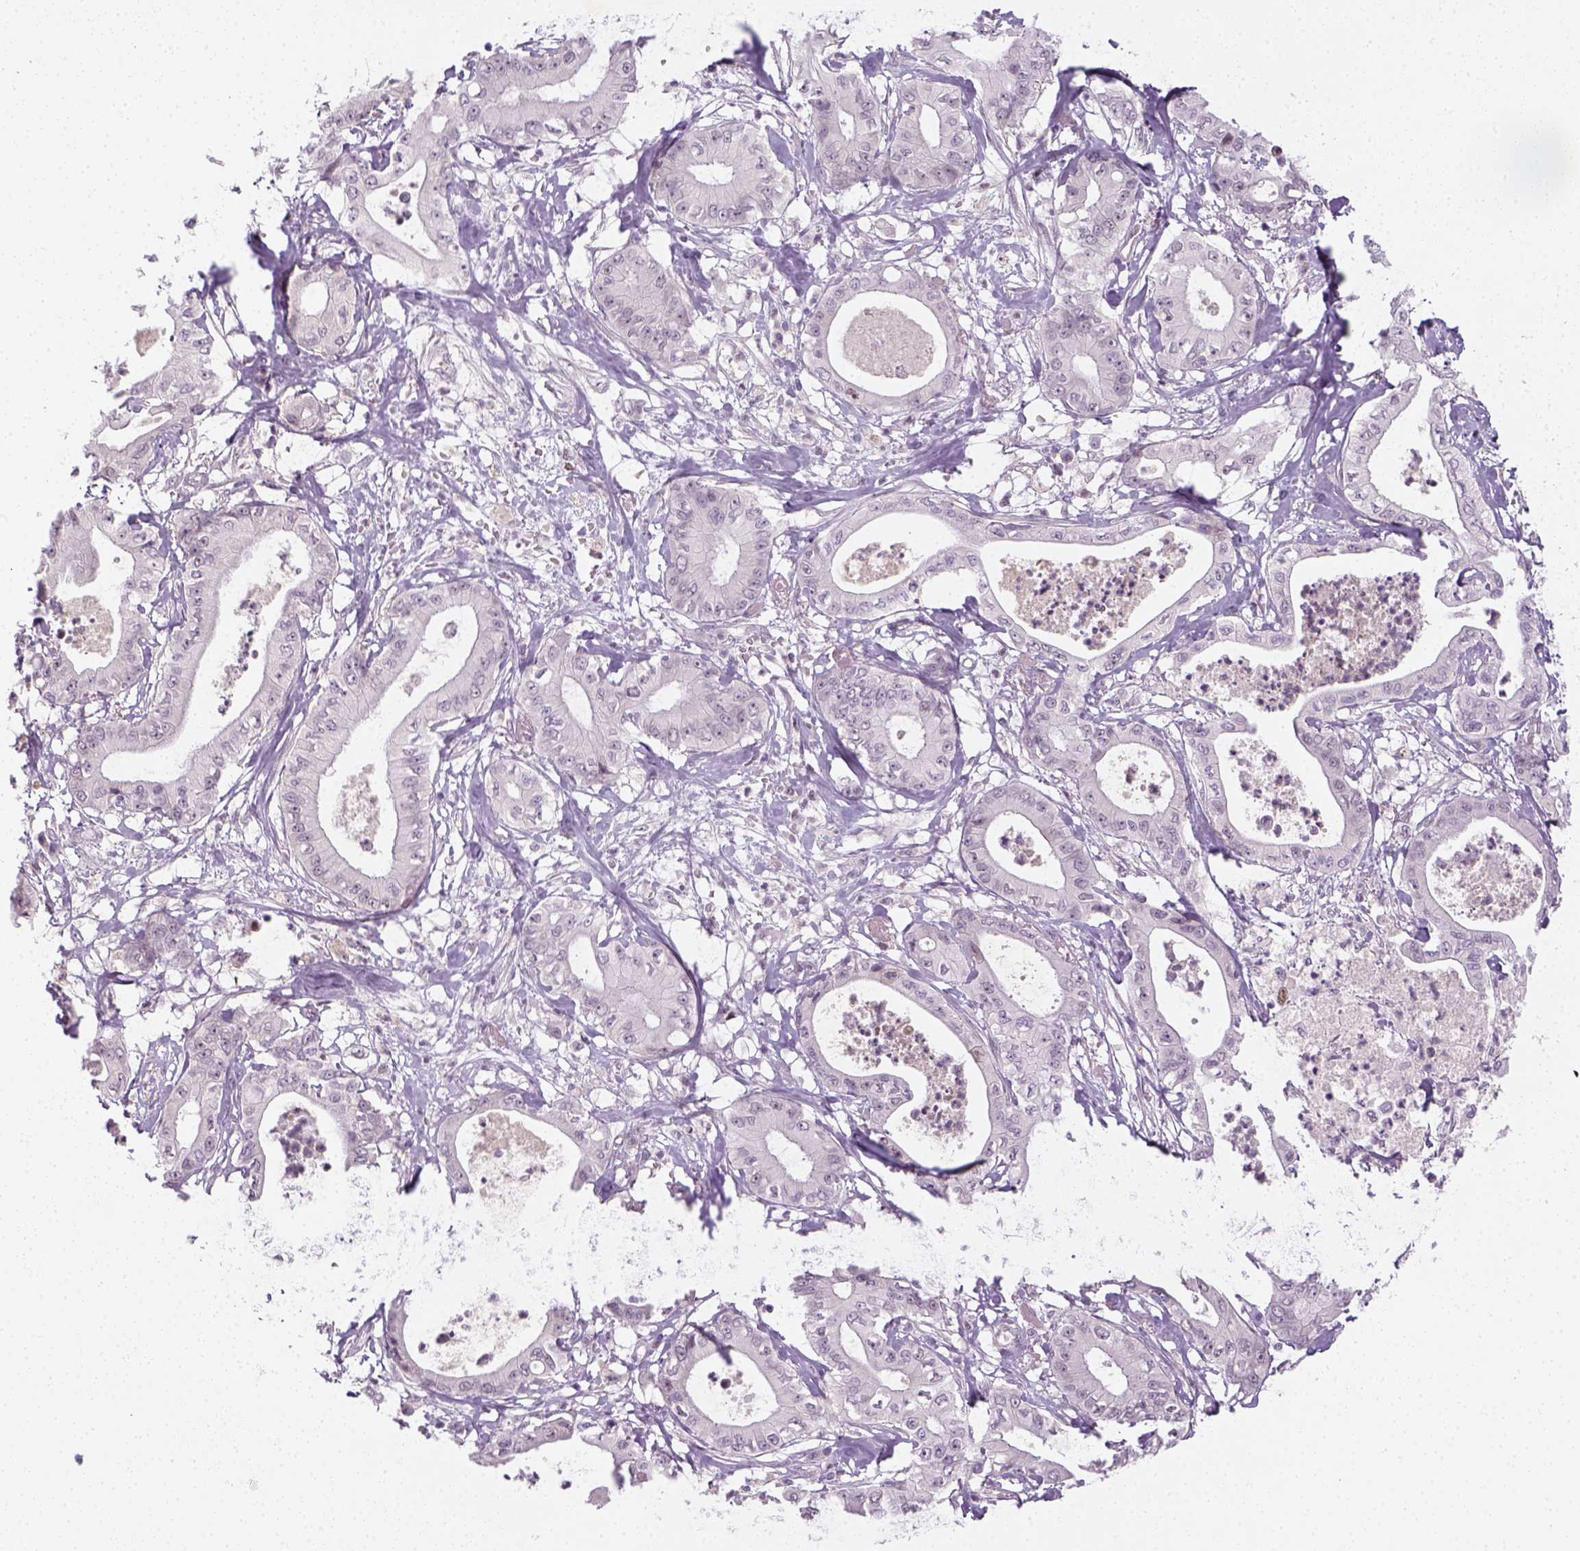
{"staining": {"intensity": "negative", "quantity": "none", "location": "none"}, "tissue": "pancreatic cancer", "cell_type": "Tumor cells", "image_type": "cancer", "snomed": [{"axis": "morphology", "description": "Adenocarcinoma, NOS"}, {"axis": "topography", "description": "Pancreas"}], "caption": "High power microscopy photomicrograph of an immunohistochemistry micrograph of pancreatic cancer, revealing no significant expression in tumor cells.", "gene": "MAGEB3", "patient": {"sex": "male", "age": 71}}